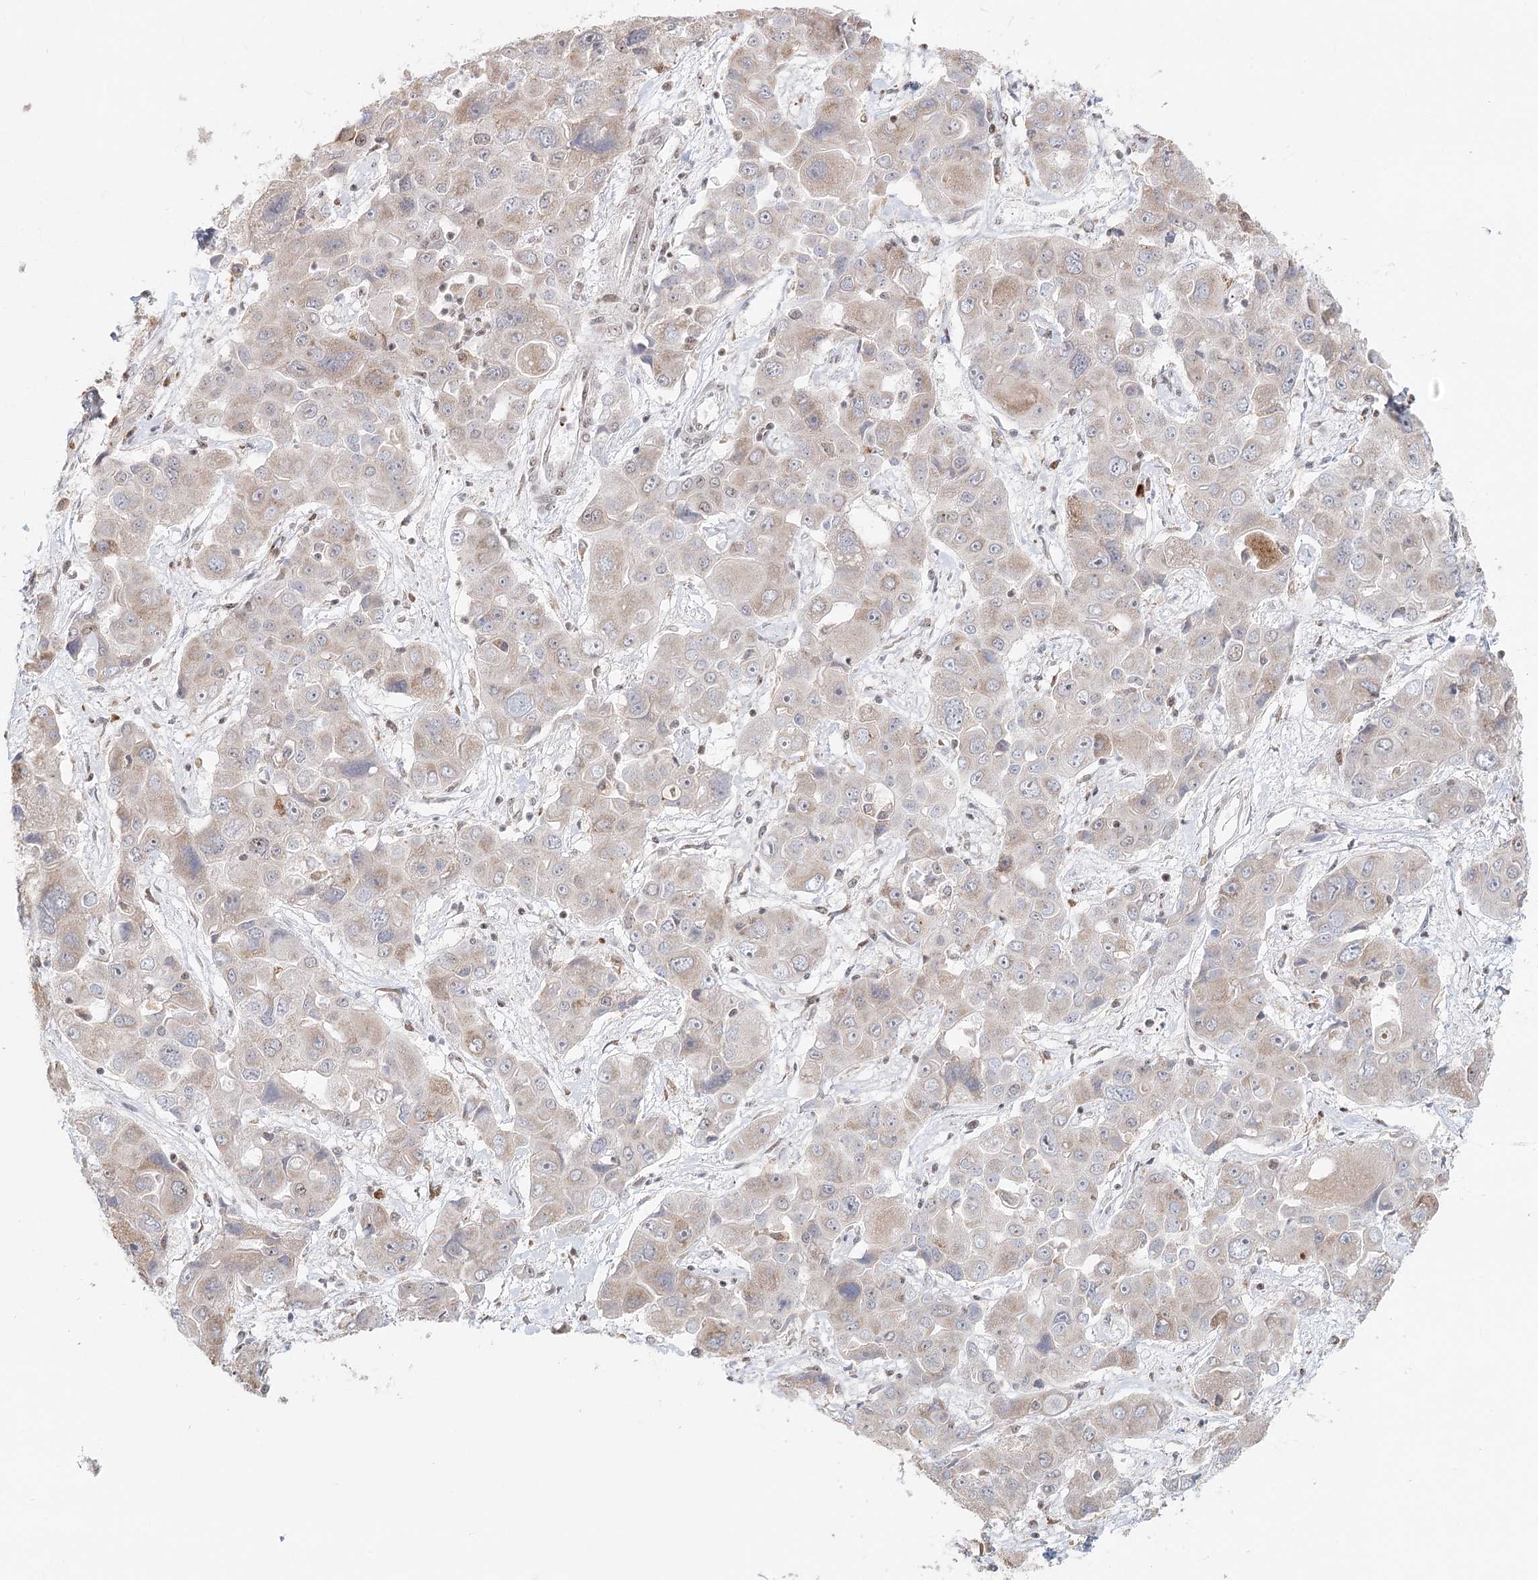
{"staining": {"intensity": "negative", "quantity": "none", "location": "none"}, "tissue": "liver cancer", "cell_type": "Tumor cells", "image_type": "cancer", "snomed": [{"axis": "morphology", "description": "Cholangiocarcinoma"}, {"axis": "topography", "description": "Liver"}], "caption": "Histopathology image shows no protein staining in tumor cells of liver cancer tissue.", "gene": "BNIP5", "patient": {"sex": "male", "age": 67}}